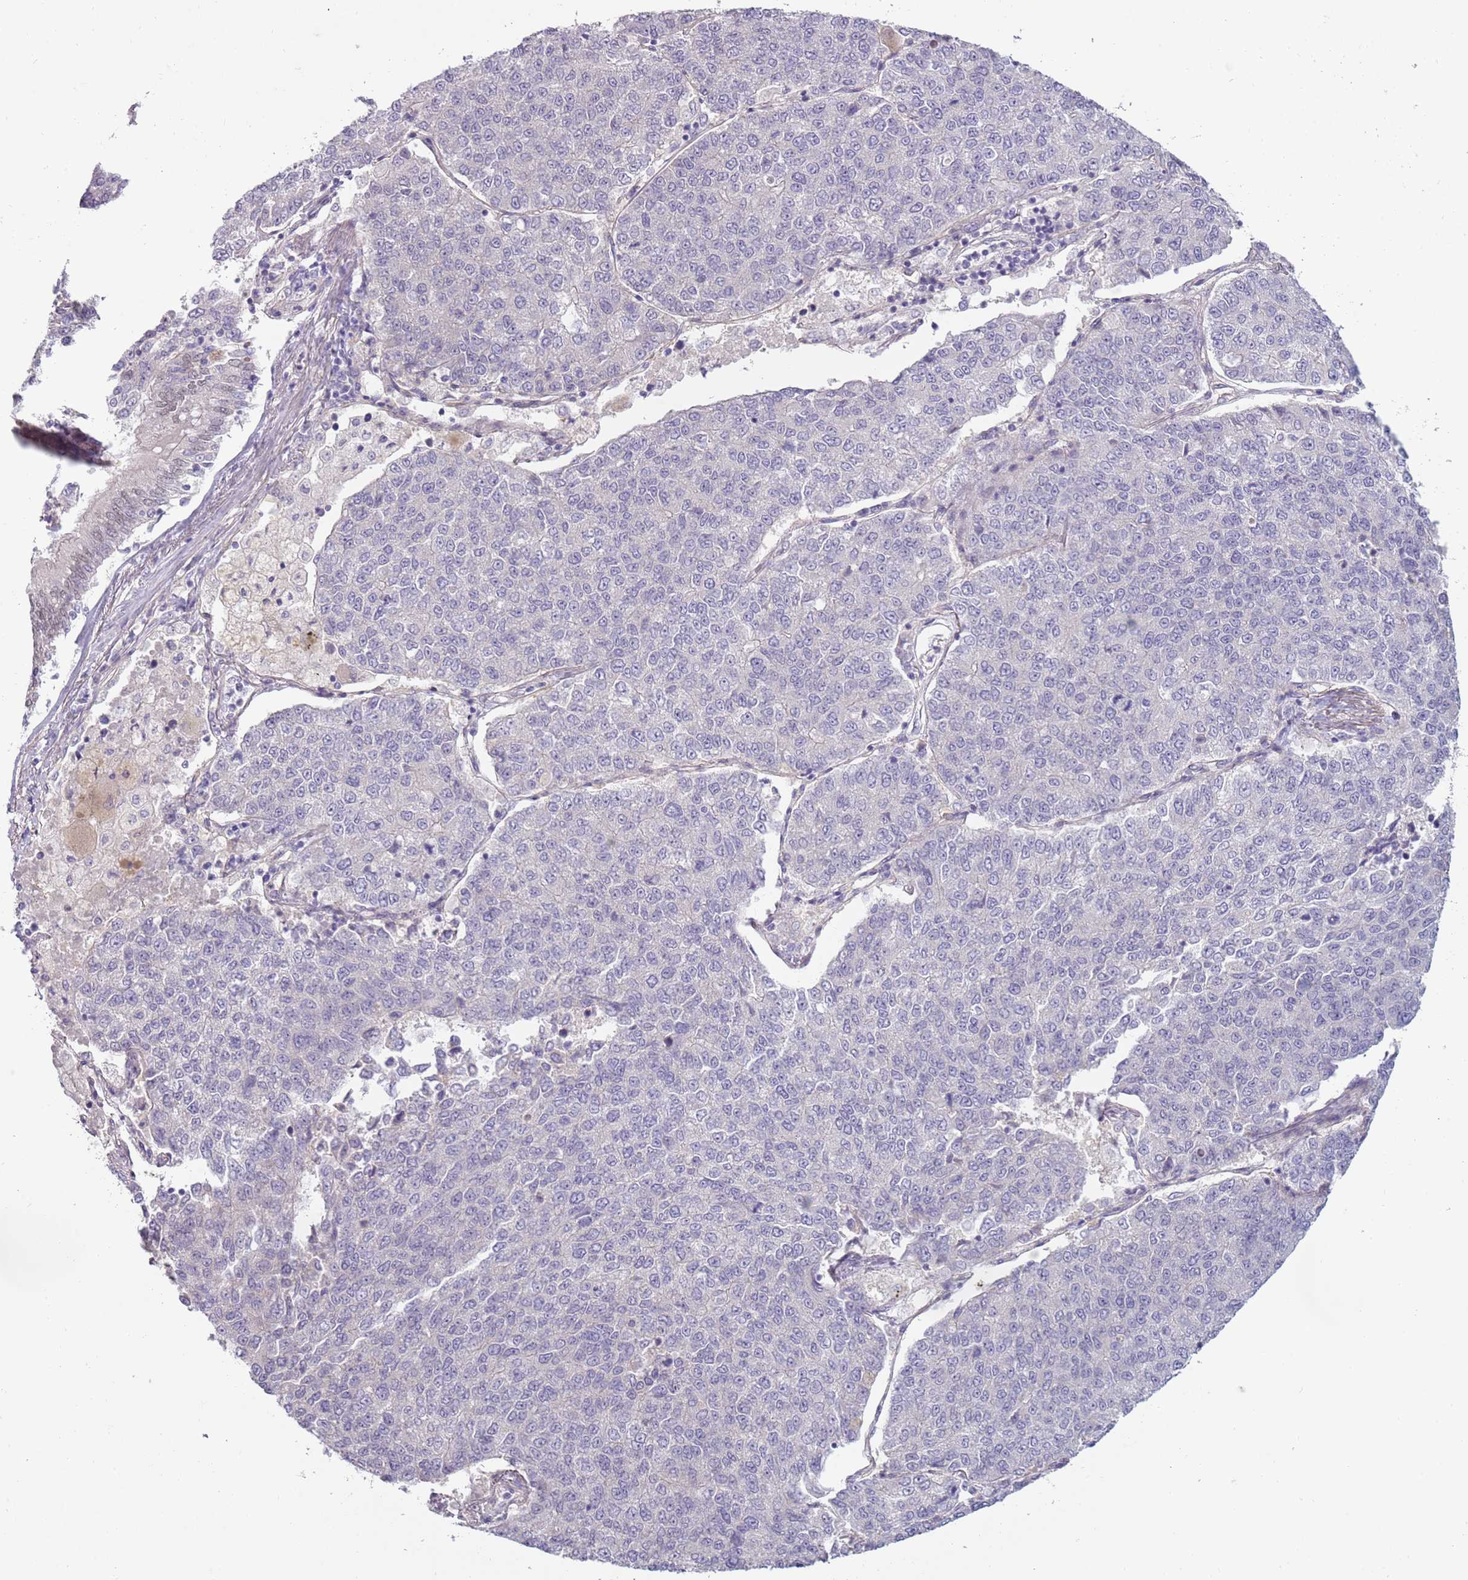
{"staining": {"intensity": "negative", "quantity": "none", "location": "none"}, "tissue": "lung cancer", "cell_type": "Tumor cells", "image_type": "cancer", "snomed": [{"axis": "morphology", "description": "Squamous cell carcinoma, NOS"}, {"axis": "topography", "description": "Lung"}], "caption": "Immunohistochemistry image of human lung cancer stained for a protein (brown), which shows no positivity in tumor cells. (Brightfield microscopy of DAB (3,3'-diaminobenzidine) IHC at high magnification).", "gene": "RFX2", "patient": {"sex": "female", "age": 70}}